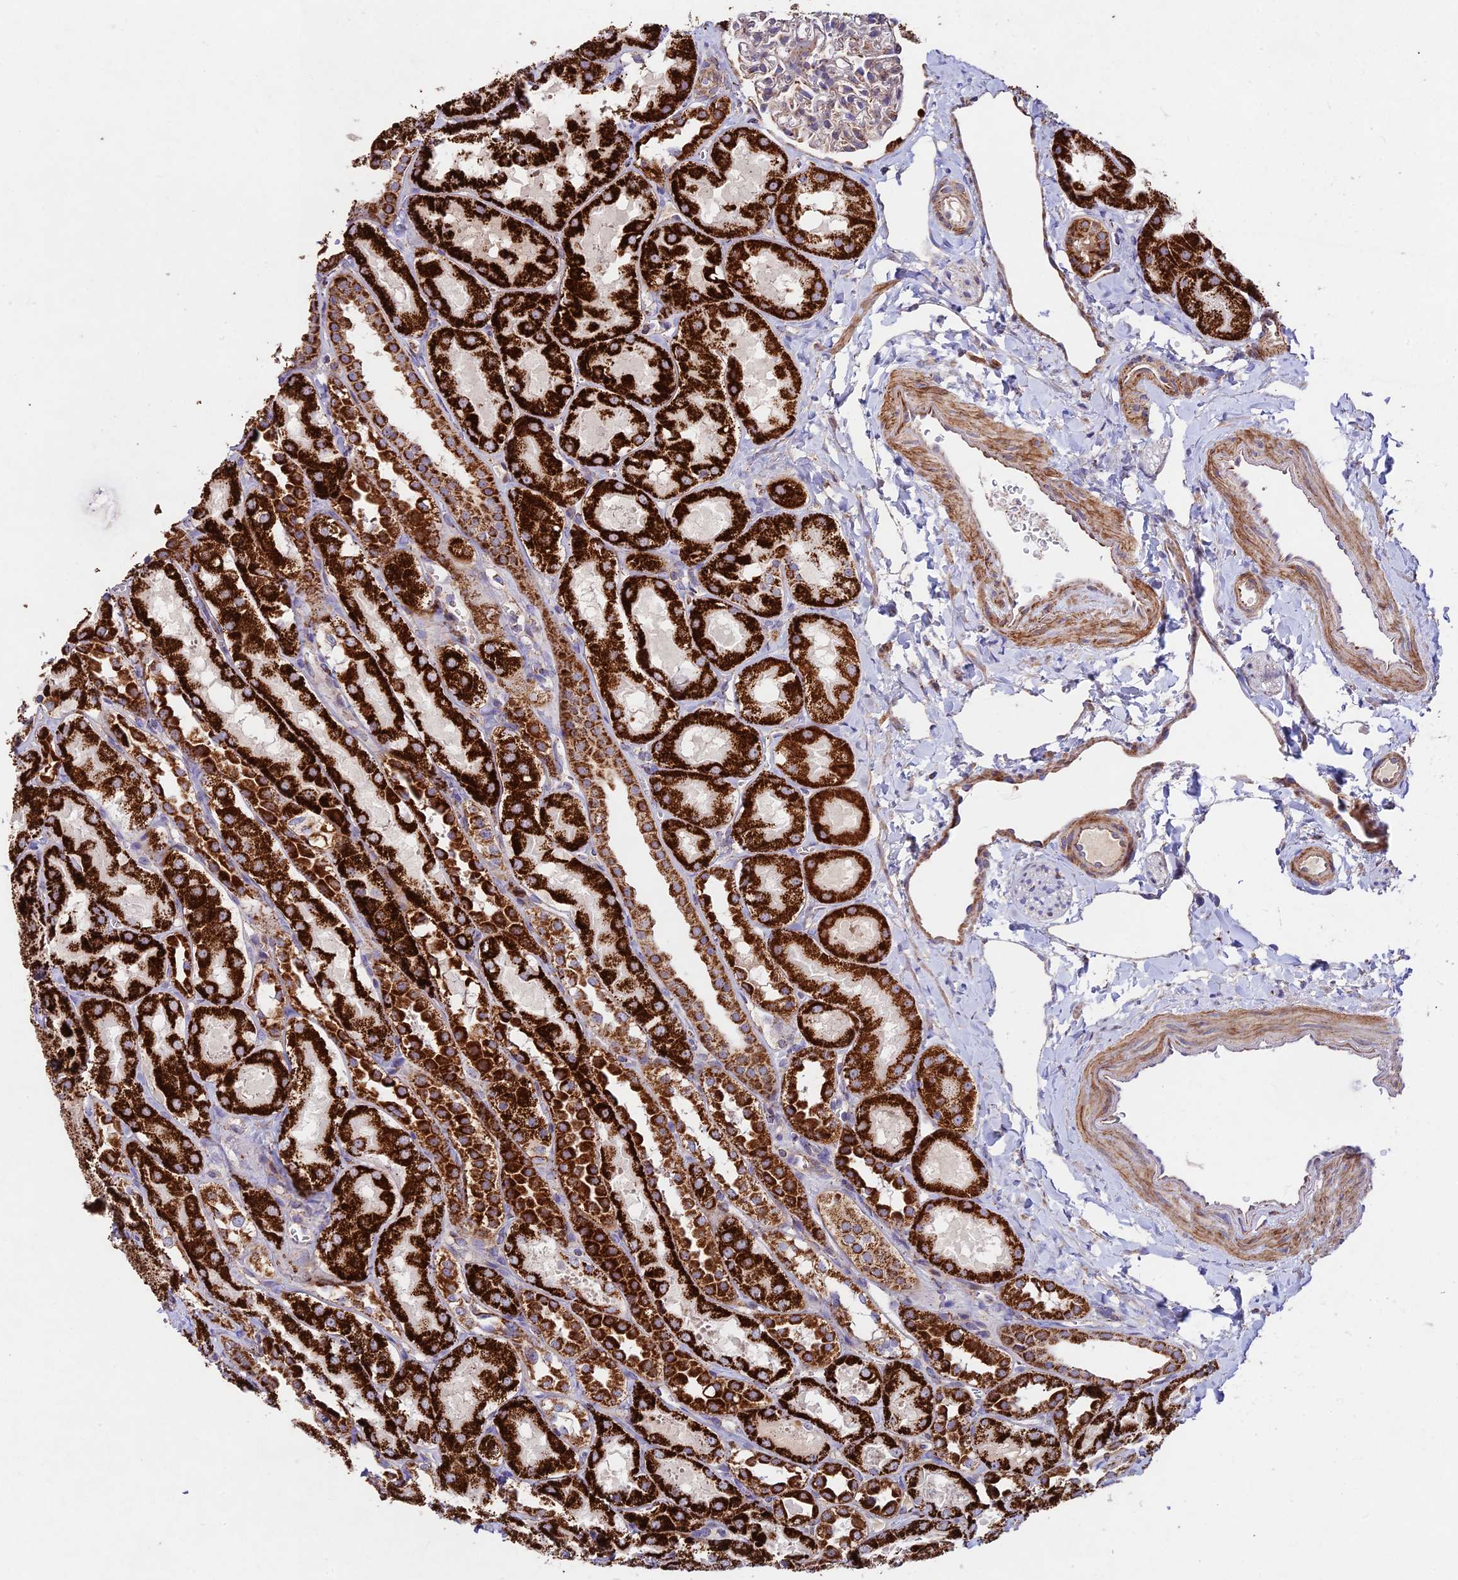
{"staining": {"intensity": "weak", "quantity": "<25%", "location": "cytoplasmic/membranous"}, "tissue": "kidney", "cell_type": "Cells in glomeruli", "image_type": "normal", "snomed": [{"axis": "morphology", "description": "Normal tissue, NOS"}, {"axis": "topography", "description": "Kidney"}, {"axis": "topography", "description": "Urinary bladder"}], "caption": "DAB immunohistochemical staining of benign kidney shows no significant positivity in cells in glomeruli. (DAB immunohistochemistry (IHC) visualized using brightfield microscopy, high magnification).", "gene": "KHDC3L", "patient": {"sex": "male", "age": 16}}